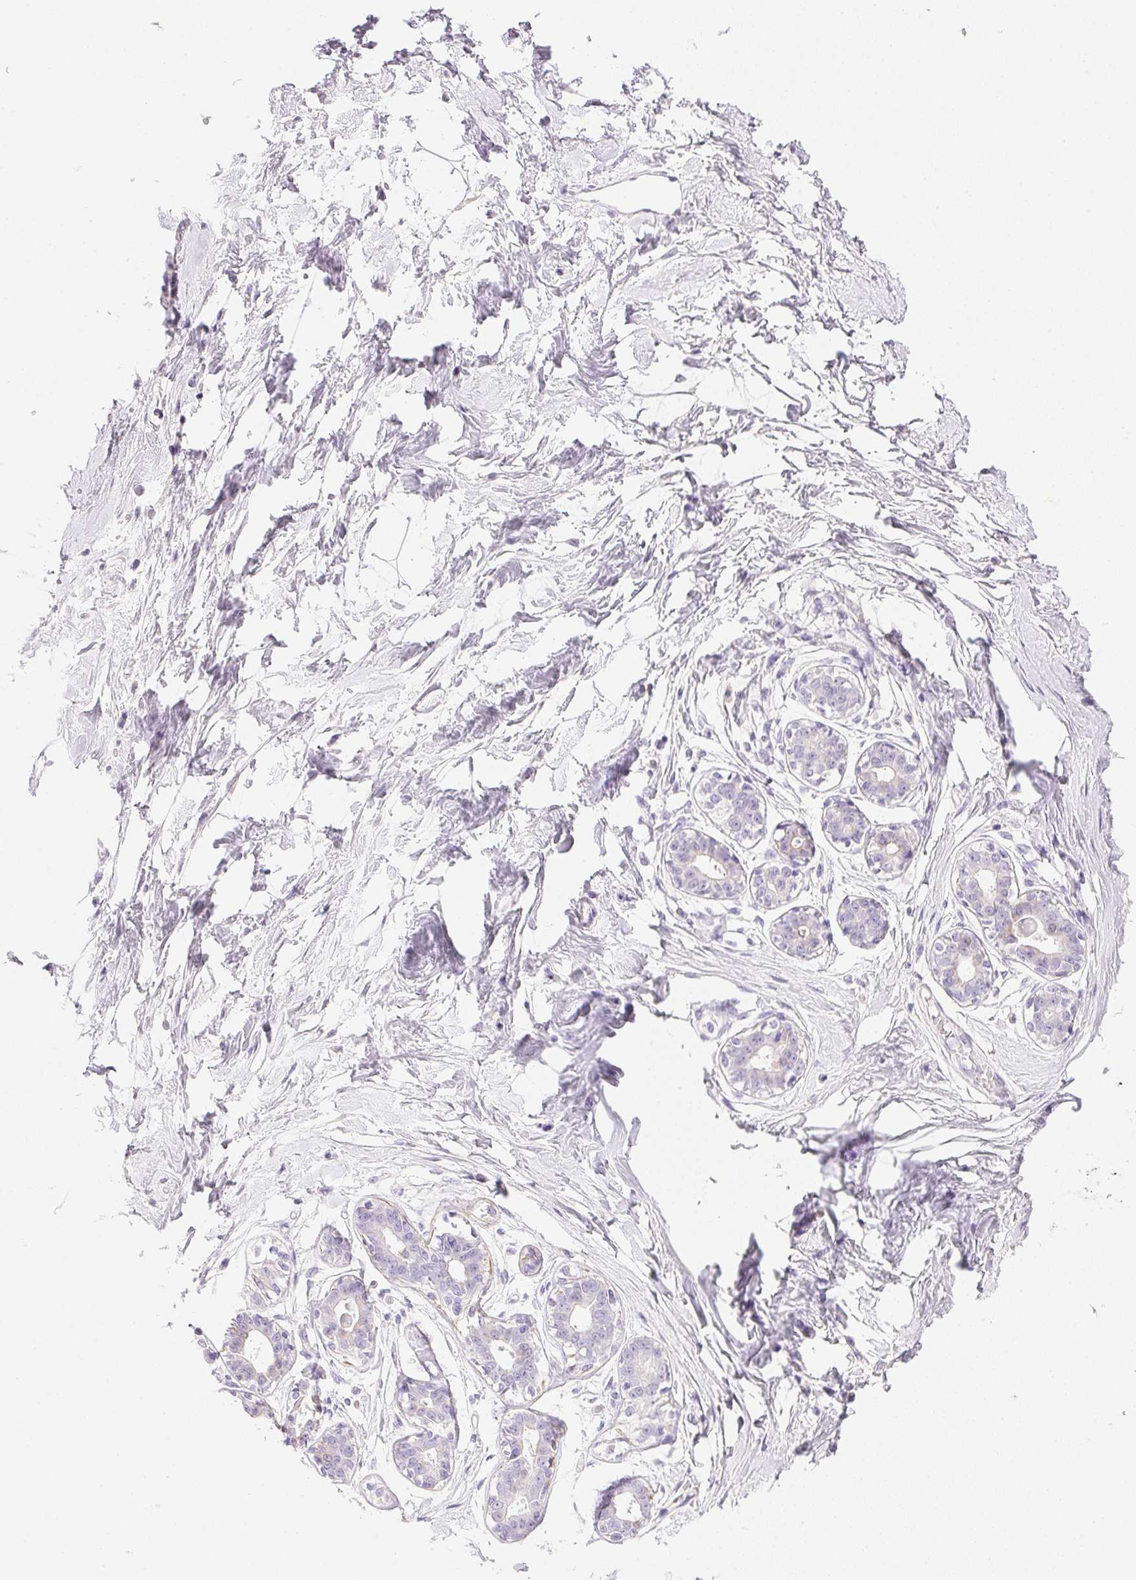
{"staining": {"intensity": "negative", "quantity": "none", "location": "none"}, "tissue": "breast", "cell_type": "Adipocytes", "image_type": "normal", "snomed": [{"axis": "morphology", "description": "Normal tissue, NOS"}, {"axis": "topography", "description": "Breast"}], "caption": "Immunohistochemistry (IHC) of benign breast demonstrates no staining in adipocytes.", "gene": "KCNE2", "patient": {"sex": "female", "age": 45}}